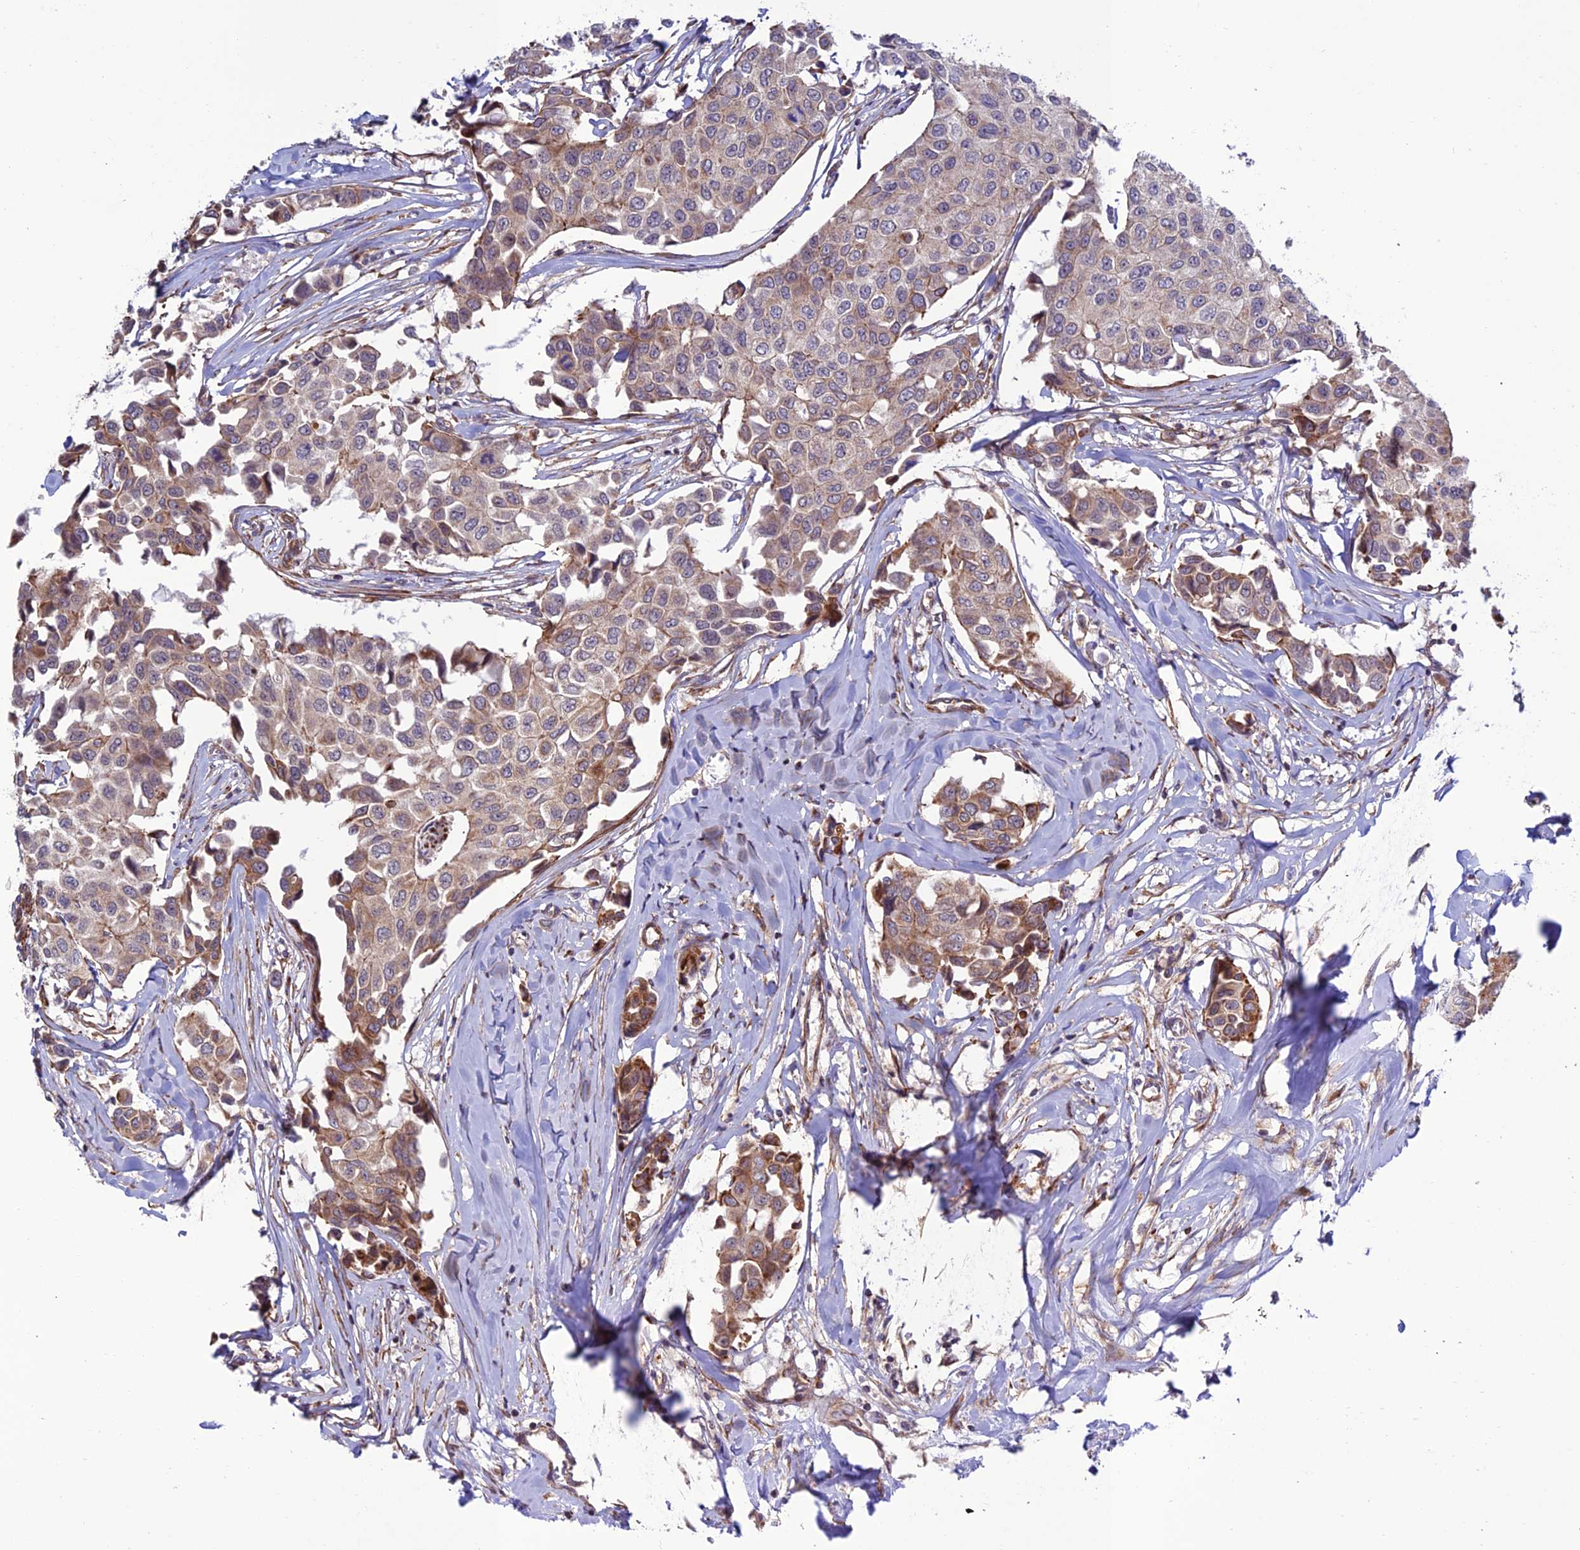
{"staining": {"intensity": "moderate", "quantity": "<25%", "location": "cytoplasmic/membranous"}, "tissue": "breast cancer", "cell_type": "Tumor cells", "image_type": "cancer", "snomed": [{"axis": "morphology", "description": "Duct carcinoma"}, {"axis": "topography", "description": "Breast"}], "caption": "A brown stain labels moderate cytoplasmic/membranous staining of a protein in invasive ductal carcinoma (breast) tumor cells.", "gene": "TNIP3", "patient": {"sex": "female", "age": 80}}